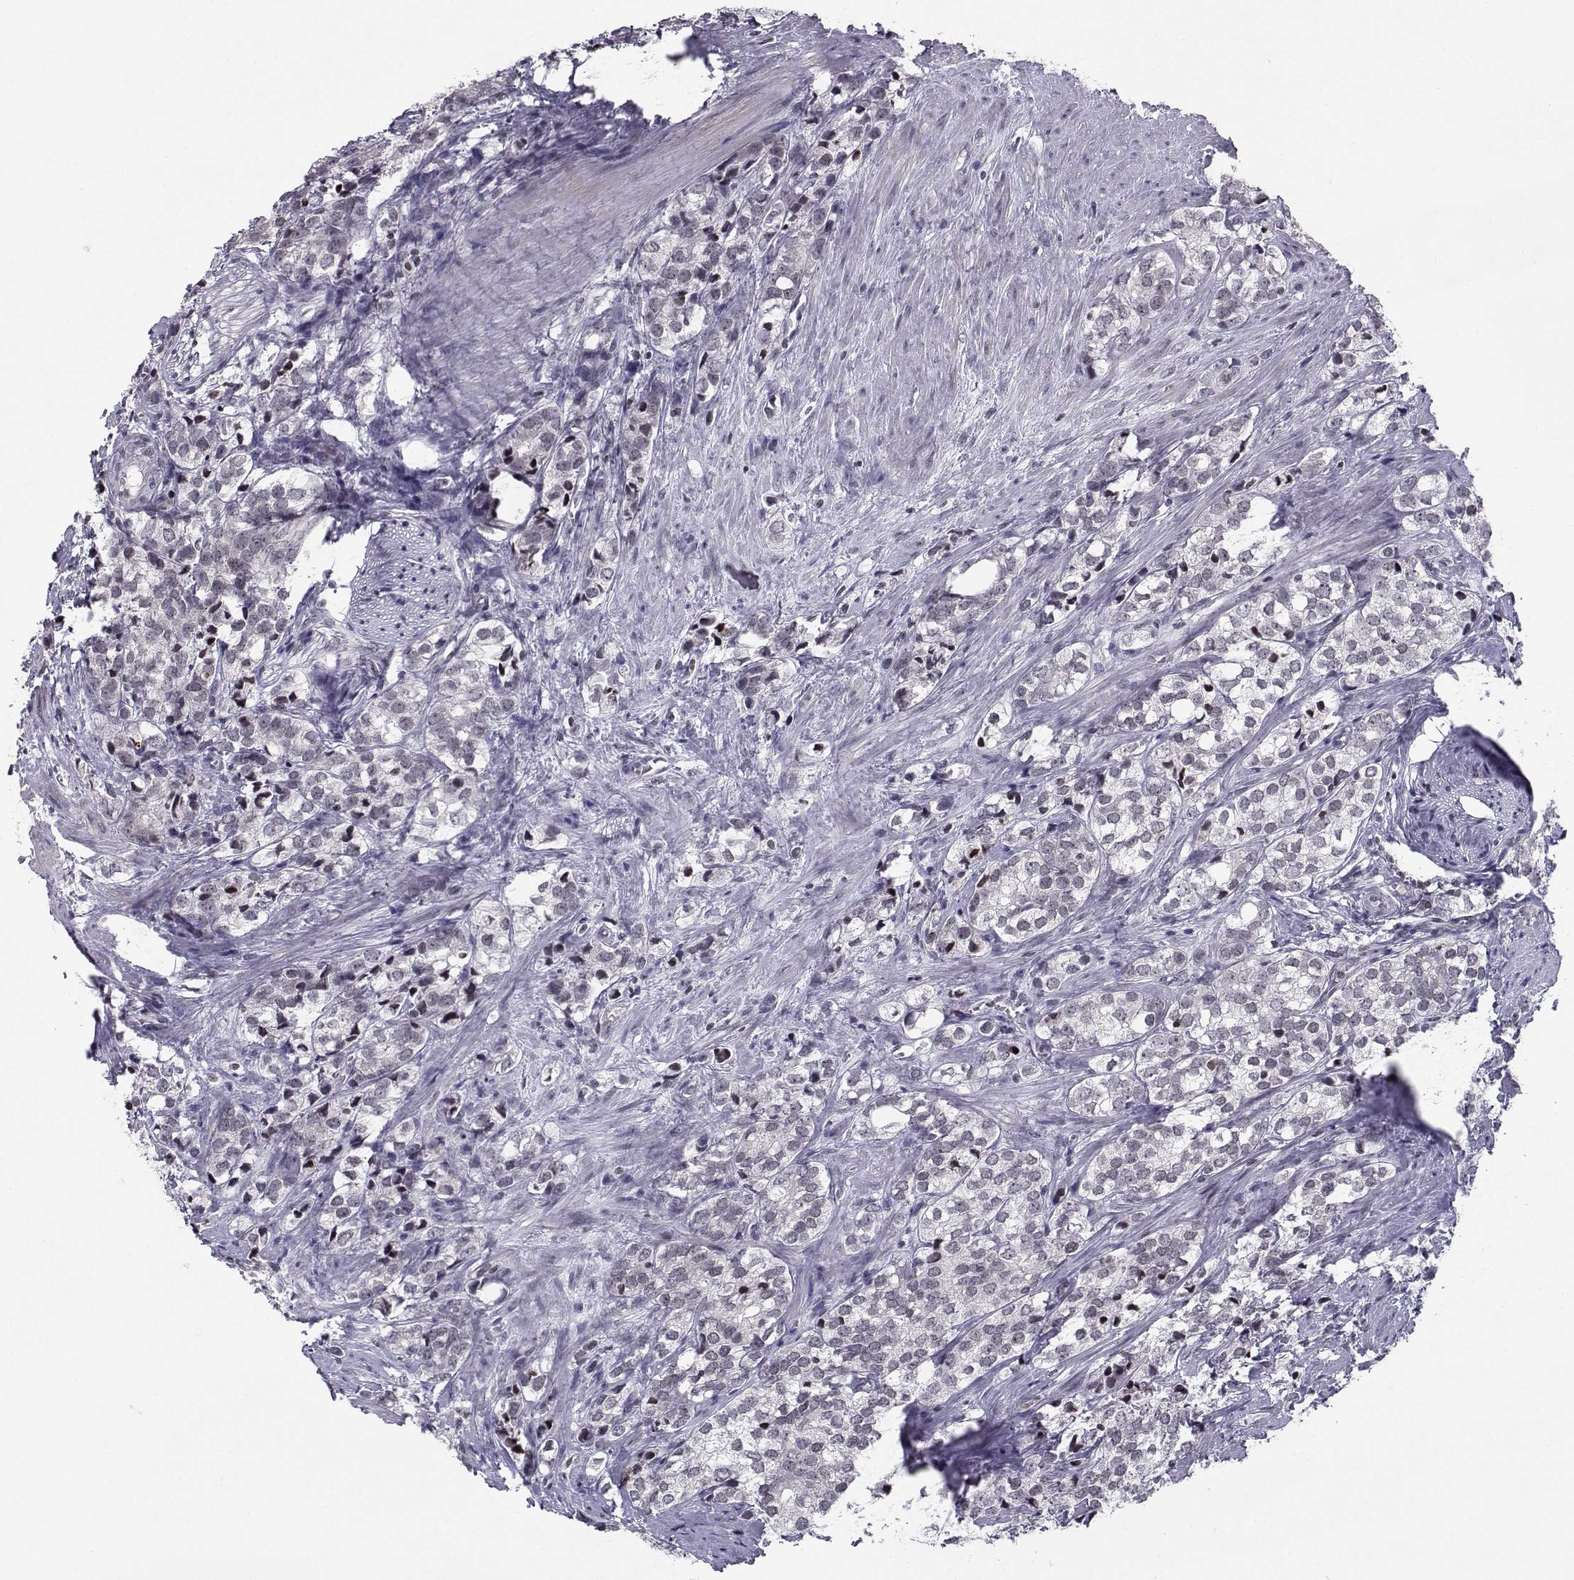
{"staining": {"intensity": "negative", "quantity": "none", "location": "none"}, "tissue": "prostate cancer", "cell_type": "Tumor cells", "image_type": "cancer", "snomed": [{"axis": "morphology", "description": "Adenocarcinoma, NOS"}, {"axis": "topography", "description": "Prostate and seminal vesicle, NOS"}], "caption": "An IHC image of adenocarcinoma (prostate) is shown. There is no staining in tumor cells of adenocarcinoma (prostate). The staining is performed using DAB brown chromogen with nuclei counter-stained in using hematoxylin.", "gene": "MARCHF4", "patient": {"sex": "male", "age": 63}}